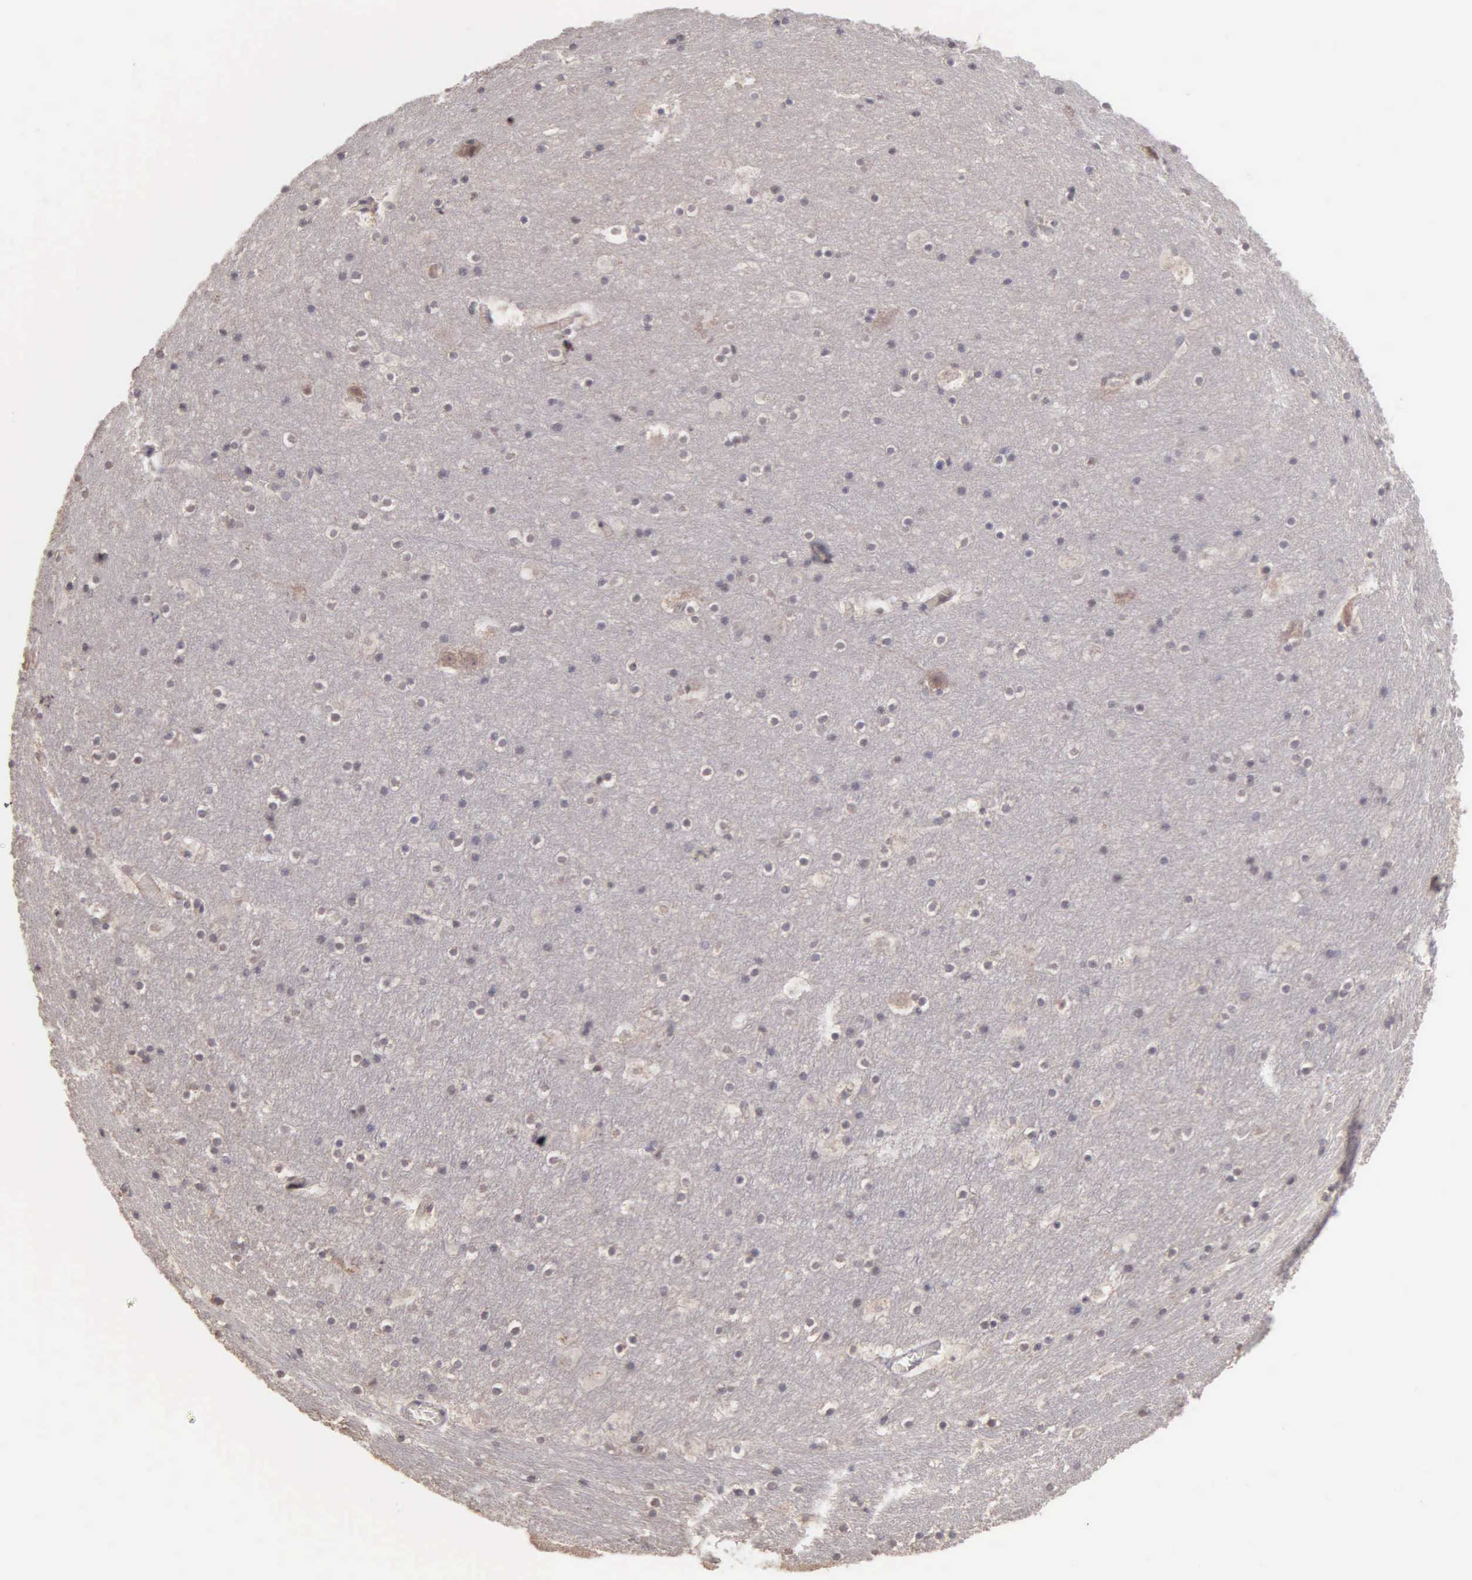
{"staining": {"intensity": "negative", "quantity": "none", "location": "none"}, "tissue": "hippocampus", "cell_type": "Glial cells", "image_type": "normal", "snomed": [{"axis": "morphology", "description": "Normal tissue, NOS"}, {"axis": "topography", "description": "Hippocampus"}], "caption": "The image exhibits no significant positivity in glial cells of hippocampus.", "gene": "BRD1", "patient": {"sex": "male", "age": 45}}